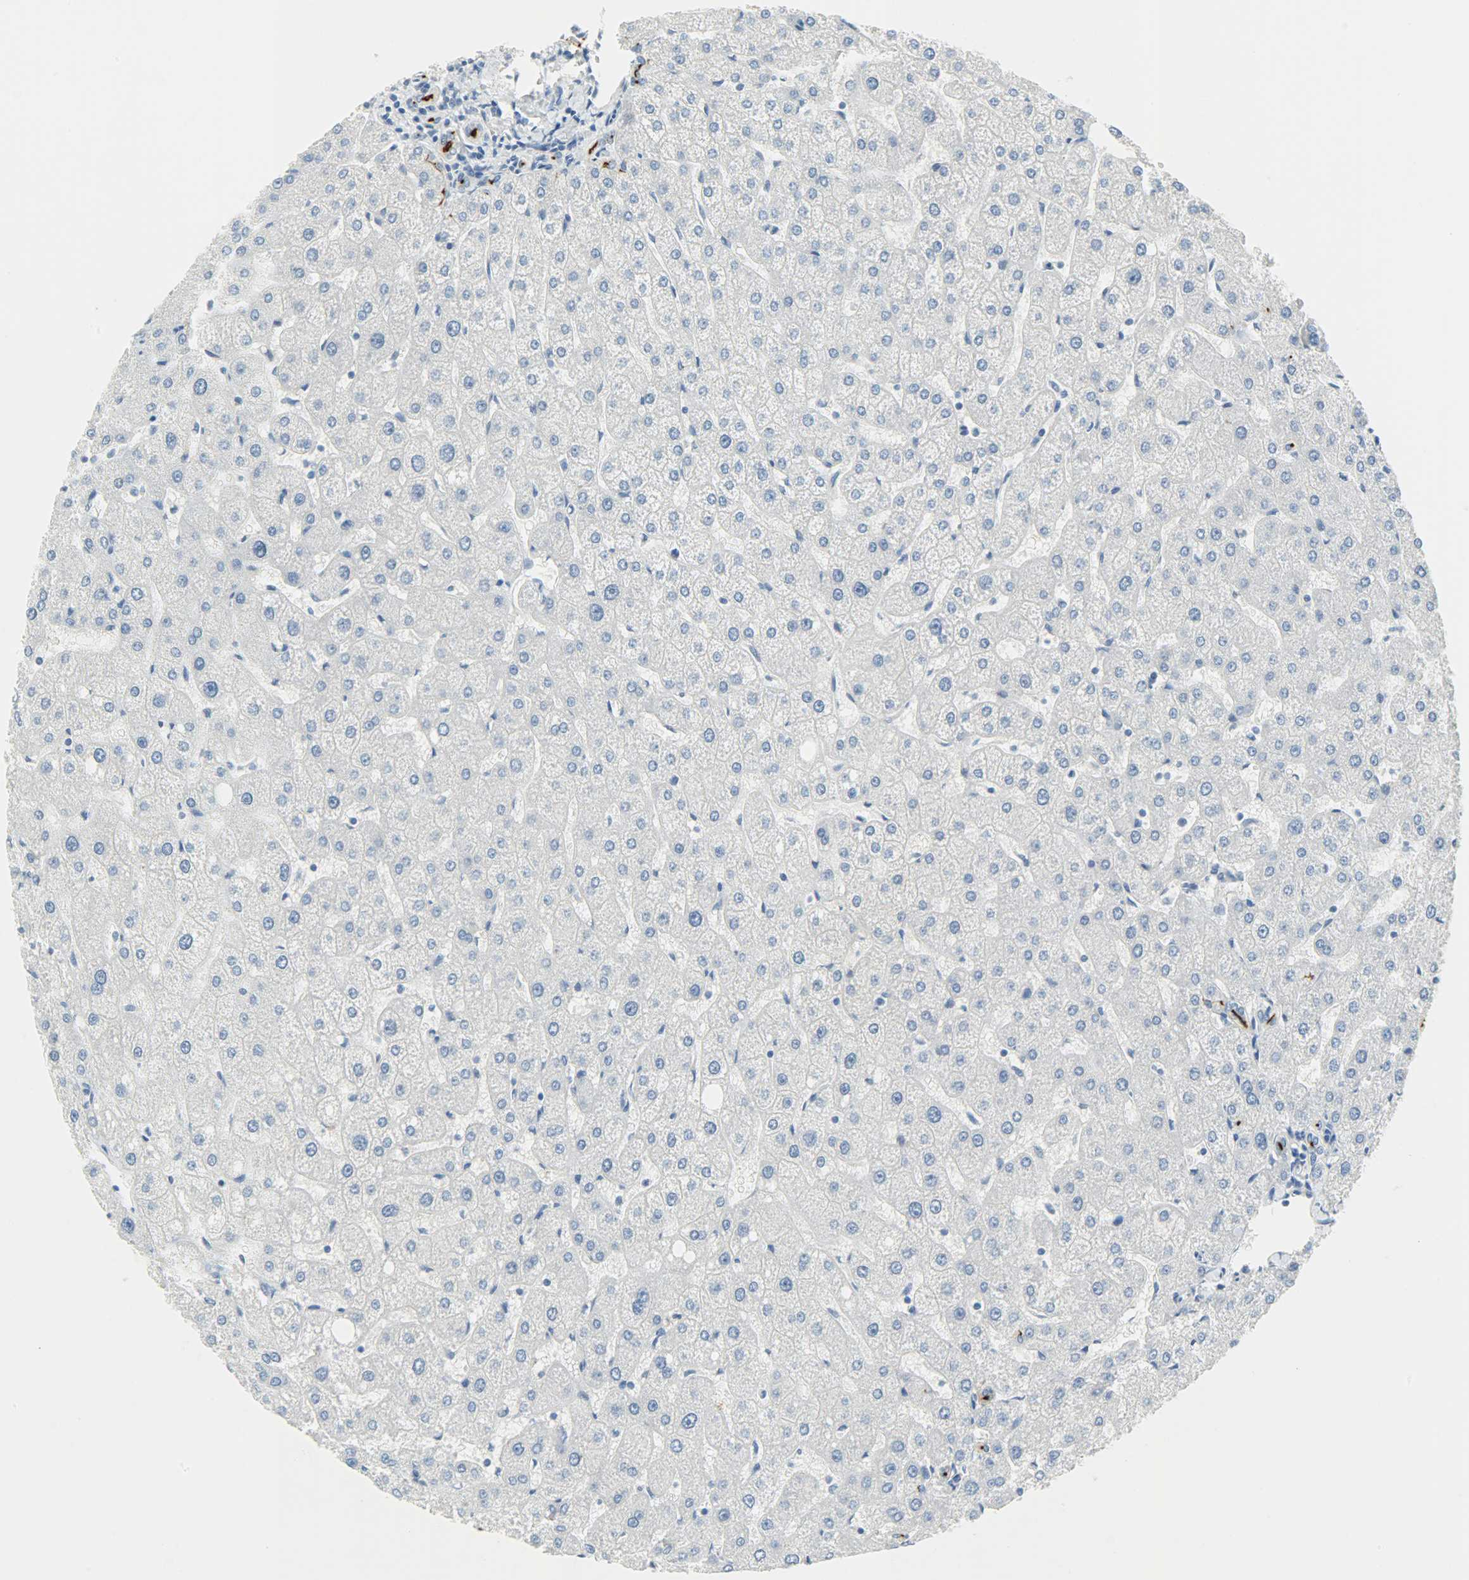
{"staining": {"intensity": "strong", "quantity": "25%-75%", "location": "cytoplasmic/membranous"}, "tissue": "liver", "cell_type": "Cholangiocytes", "image_type": "normal", "snomed": [{"axis": "morphology", "description": "Normal tissue, NOS"}, {"axis": "topography", "description": "Liver"}], "caption": "Normal liver demonstrates strong cytoplasmic/membranous expression in approximately 25%-75% of cholangiocytes, visualized by immunohistochemistry. The protein is shown in brown color, while the nuclei are stained blue.", "gene": "PROM1", "patient": {"sex": "male", "age": 67}}